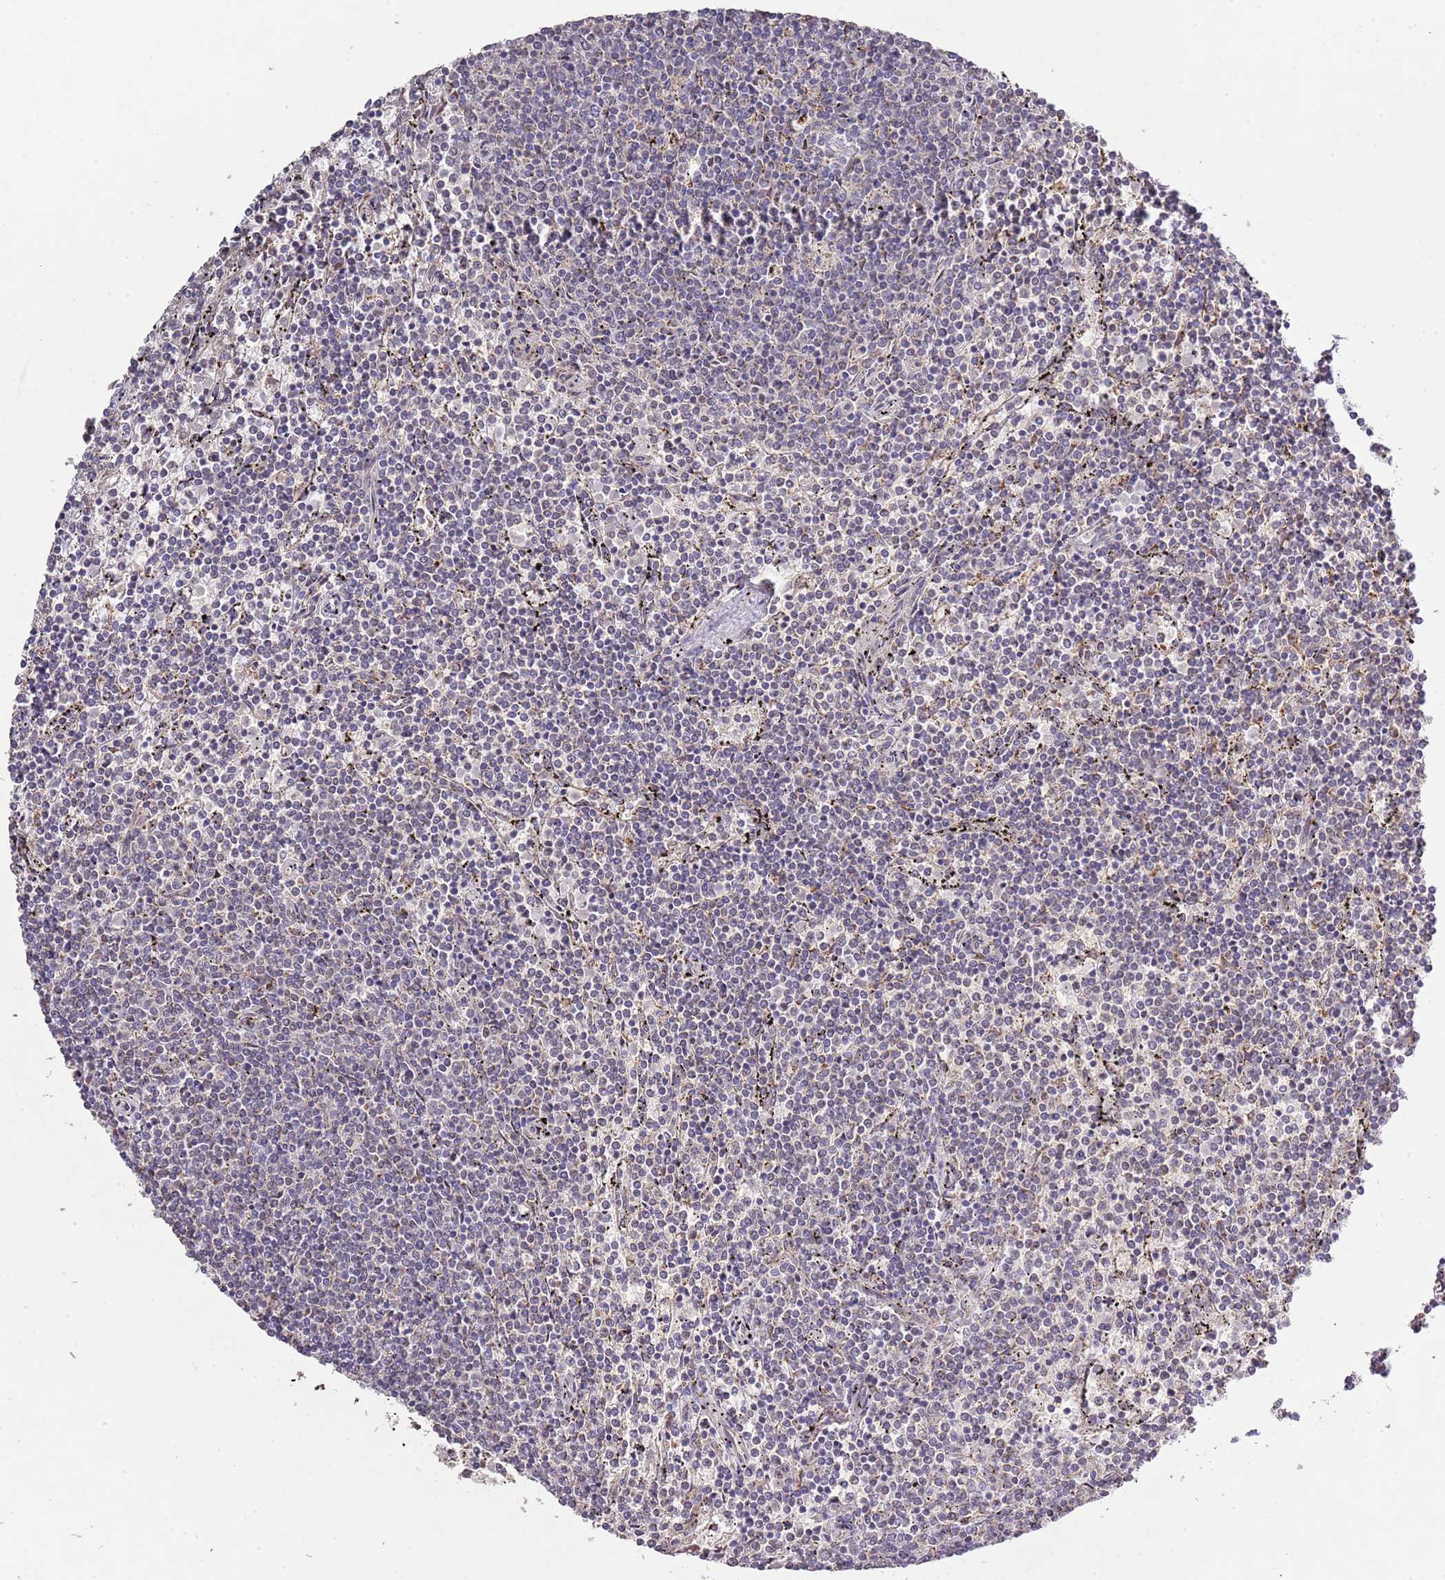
{"staining": {"intensity": "negative", "quantity": "none", "location": "none"}, "tissue": "lymphoma", "cell_type": "Tumor cells", "image_type": "cancer", "snomed": [{"axis": "morphology", "description": "Malignant lymphoma, non-Hodgkin's type, Low grade"}, {"axis": "topography", "description": "Spleen"}], "caption": "Low-grade malignant lymphoma, non-Hodgkin's type was stained to show a protein in brown. There is no significant staining in tumor cells.", "gene": "IVD", "patient": {"sex": "female", "age": 50}}